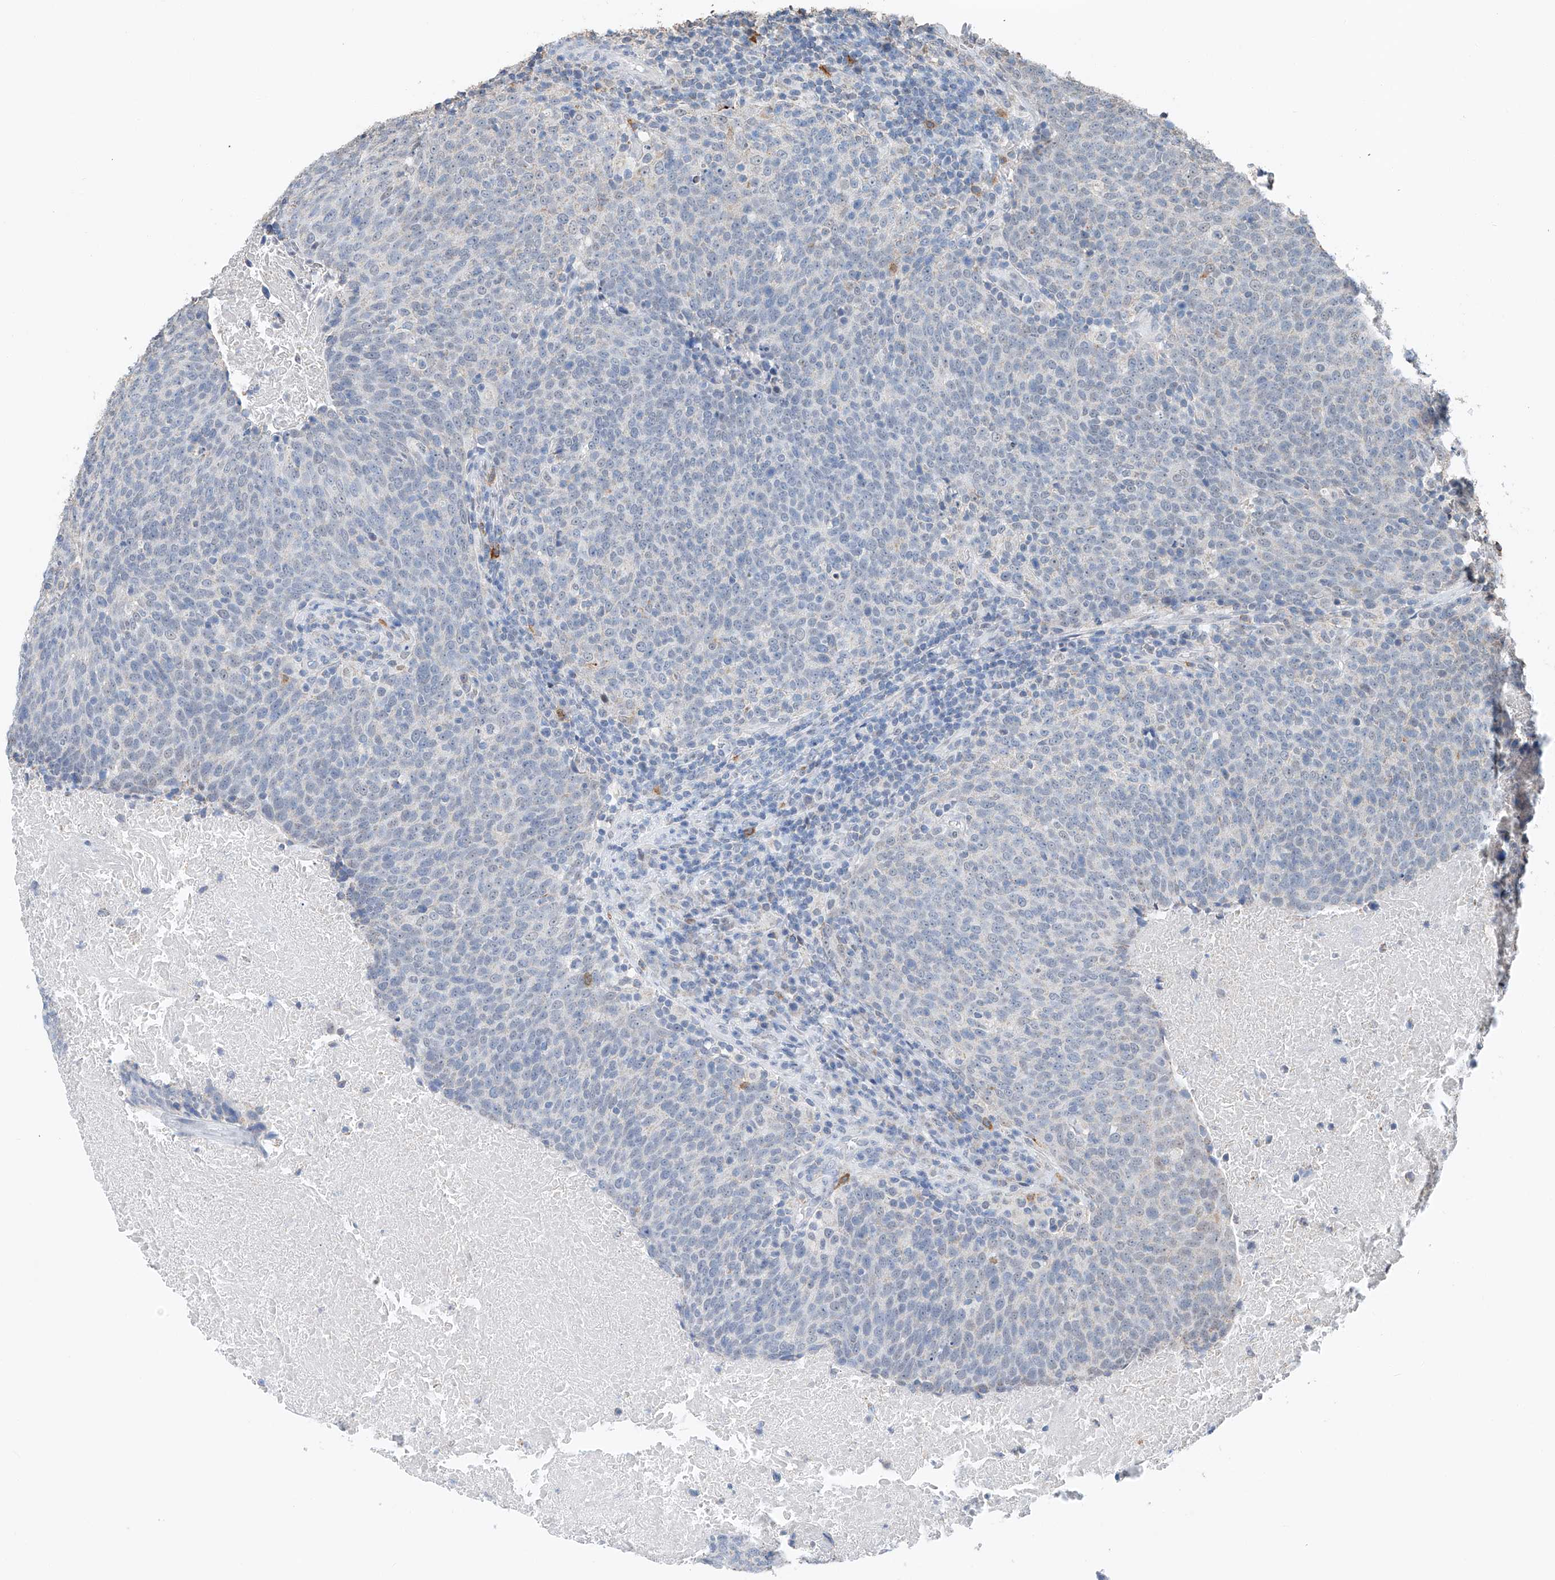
{"staining": {"intensity": "negative", "quantity": "none", "location": "none"}, "tissue": "head and neck cancer", "cell_type": "Tumor cells", "image_type": "cancer", "snomed": [{"axis": "morphology", "description": "Squamous cell carcinoma, NOS"}, {"axis": "morphology", "description": "Squamous cell carcinoma, metastatic, NOS"}, {"axis": "topography", "description": "Lymph node"}, {"axis": "topography", "description": "Head-Neck"}], "caption": "There is no significant staining in tumor cells of head and neck metastatic squamous cell carcinoma.", "gene": "KLF15", "patient": {"sex": "male", "age": 62}}